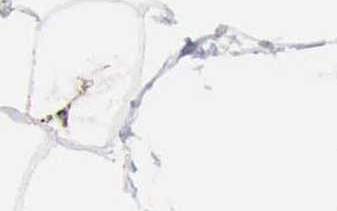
{"staining": {"intensity": "negative", "quantity": "none", "location": "none"}, "tissue": "adipose tissue", "cell_type": "Adipocytes", "image_type": "normal", "snomed": [{"axis": "morphology", "description": "Normal tissue, NOS"}, {"axis": "morphology", "description": "Duct carcinoma"}, {"axis": "topography", "description": "Breast"}, {"axis": "topography", "description": "Adipose tissue"}], "caption": "This is a photomicrograph of immunohistochemistry (IHC) staining of unremarkable adipose tissue, which shows no staining in adipocytes. The staining was performed using DAB (3,3'-diaminobenzidine) to visualize the protein expression in brown, while the nuclei were stained in blue with hematoxylin (Magnification: 20x).", "gene": "ACO2", "patient": {"sex": "female", "age": 37}}